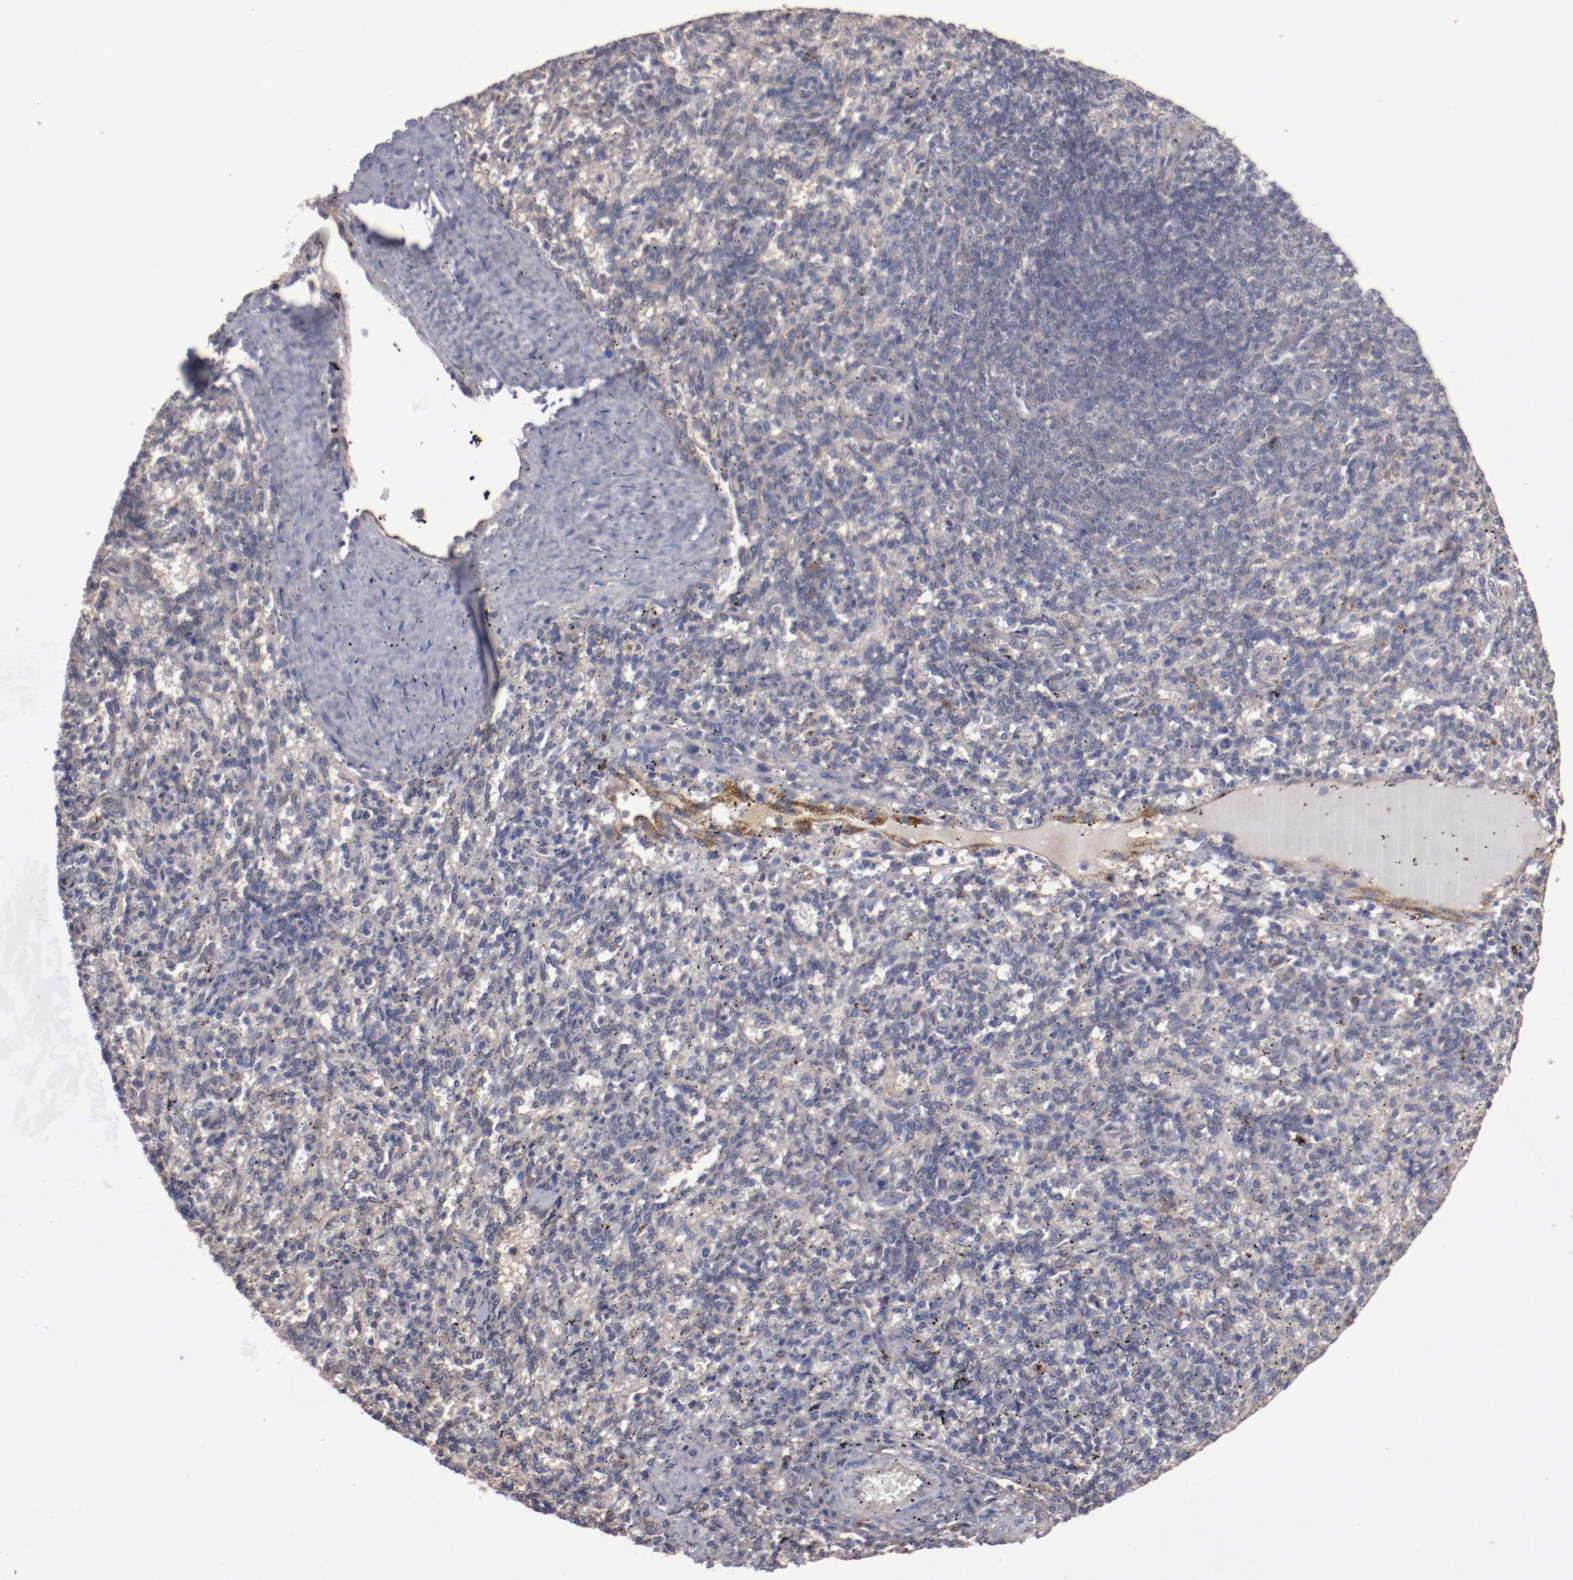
{"staining": {"intensity": "weak", "quantity": "25%-75%", "location": "cytoplasmic/membranous"}, "tissue": "spleen", "cell_type": "Cells in red pulp", "image_type": "normal", "snomed": [{"axis": "morphology", "description": "Normal tissue, NOS"}, {"axis": "topography", "description": "Spleen"}], "caption": "Immunohistochemical staining of unremarkable spleen reveals 25%-75% levels of weak cytoplasmic/membranous protein positivity in about 25%-75% of cells in red pulp. (DAB (3,3'-diaminobenzidine) IHC, brown staining for protein, blue staining for nuclei).", "gene": "DIPK2B", "patient": {"sex": "female", "age": 10}}